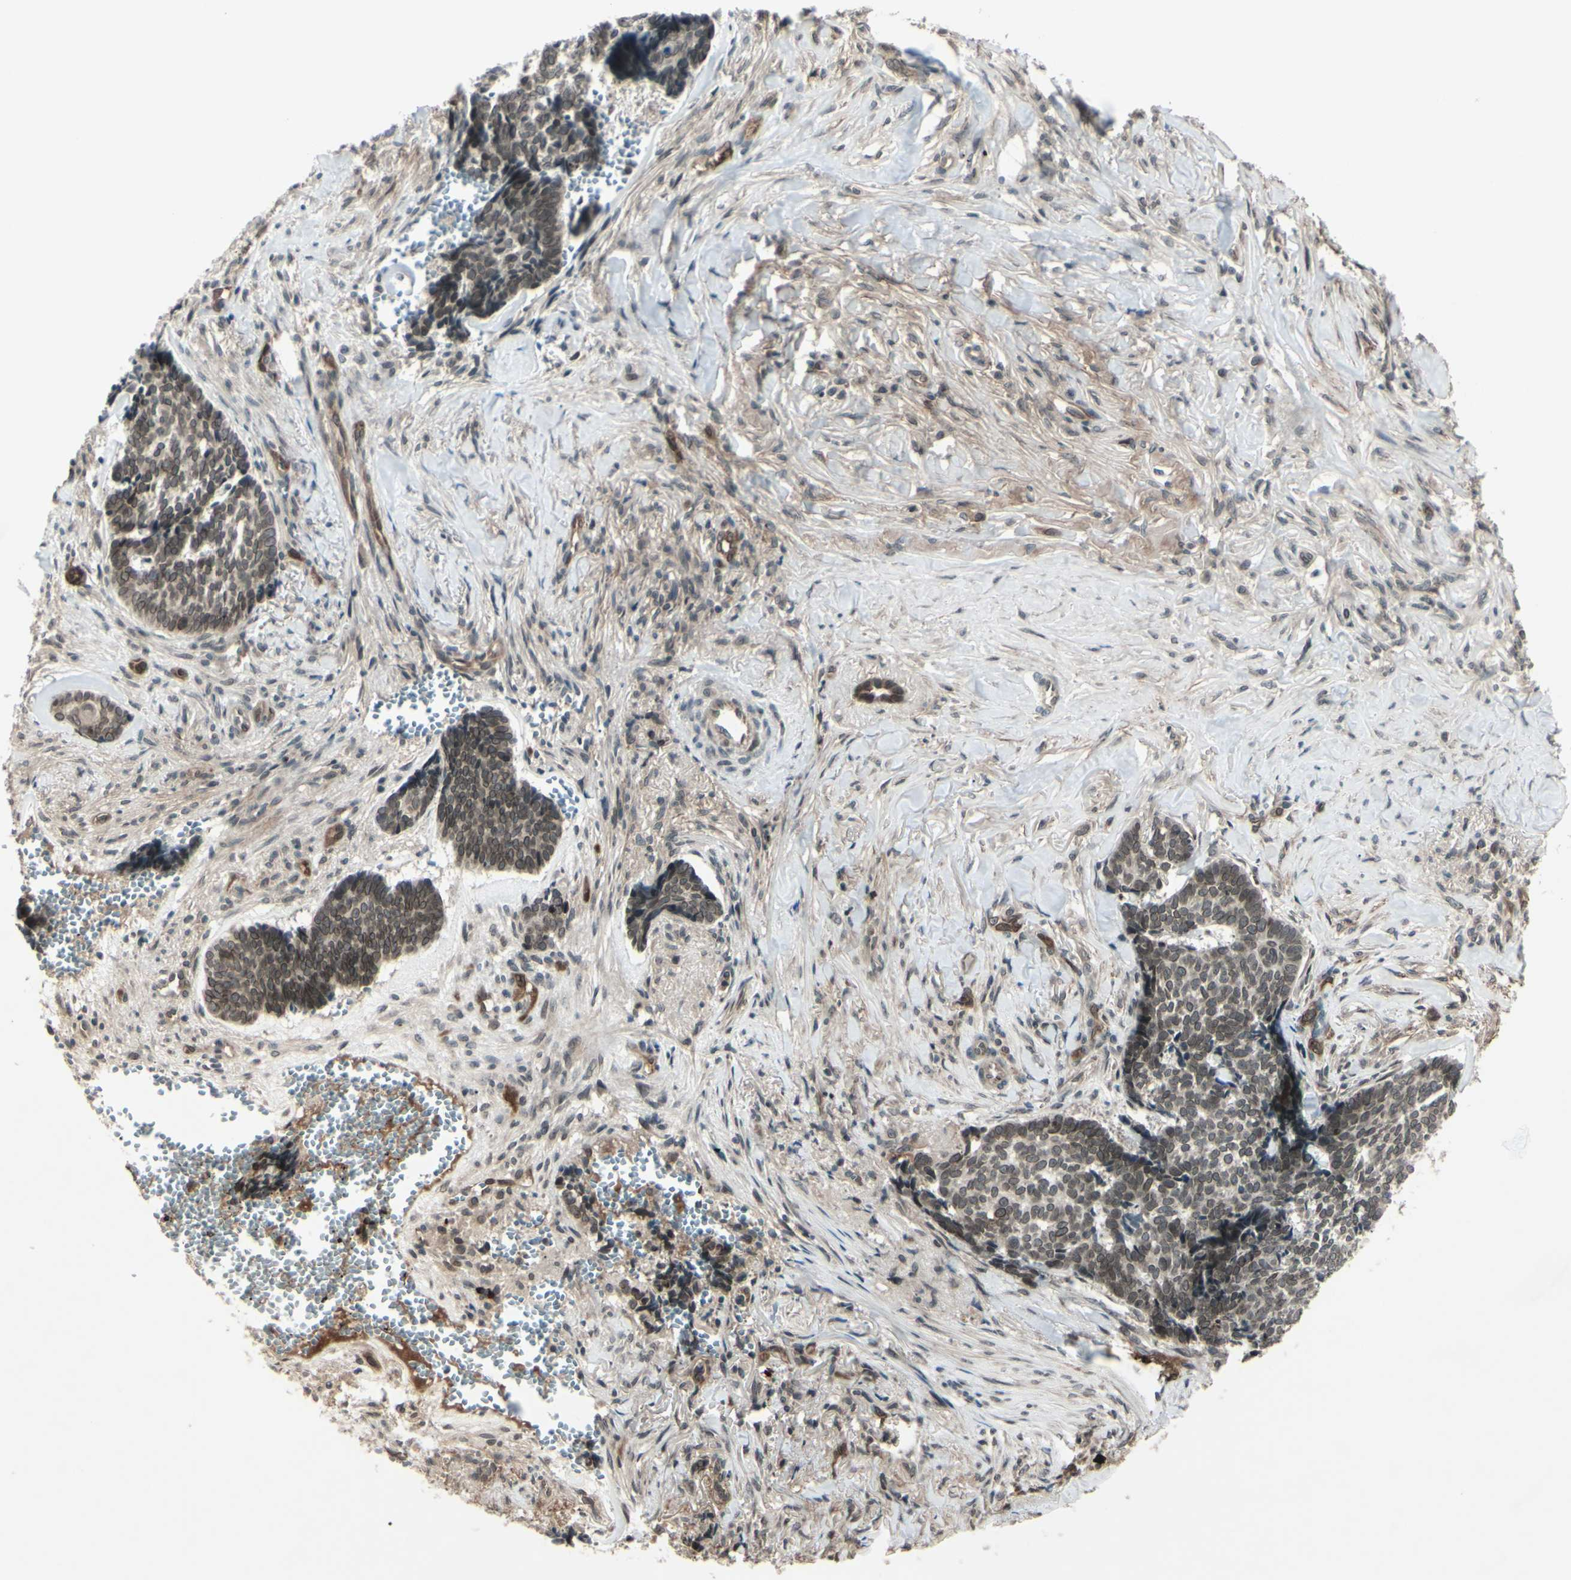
{"staining": {"intensity": "weak", "quantity": ">75%", "location": "cytoplasmic/membranous,nuclear"}, "tissue": "skin cancer", "cell_type": "Tumor cells", "image_type": "cancer", "snomed": [{"axis": "morphology", "description": "Basal cell carcinoma"}, {"axis": "topography", "description": "Skin"}], "caption": "Weak cytoplasmic/membranous and nuclear positivity is identified in about >75% of tumor cells in basal cell carcinoma (skin).", "gene": "MLF2", "patient": {"sex": "male", "age": 84}}